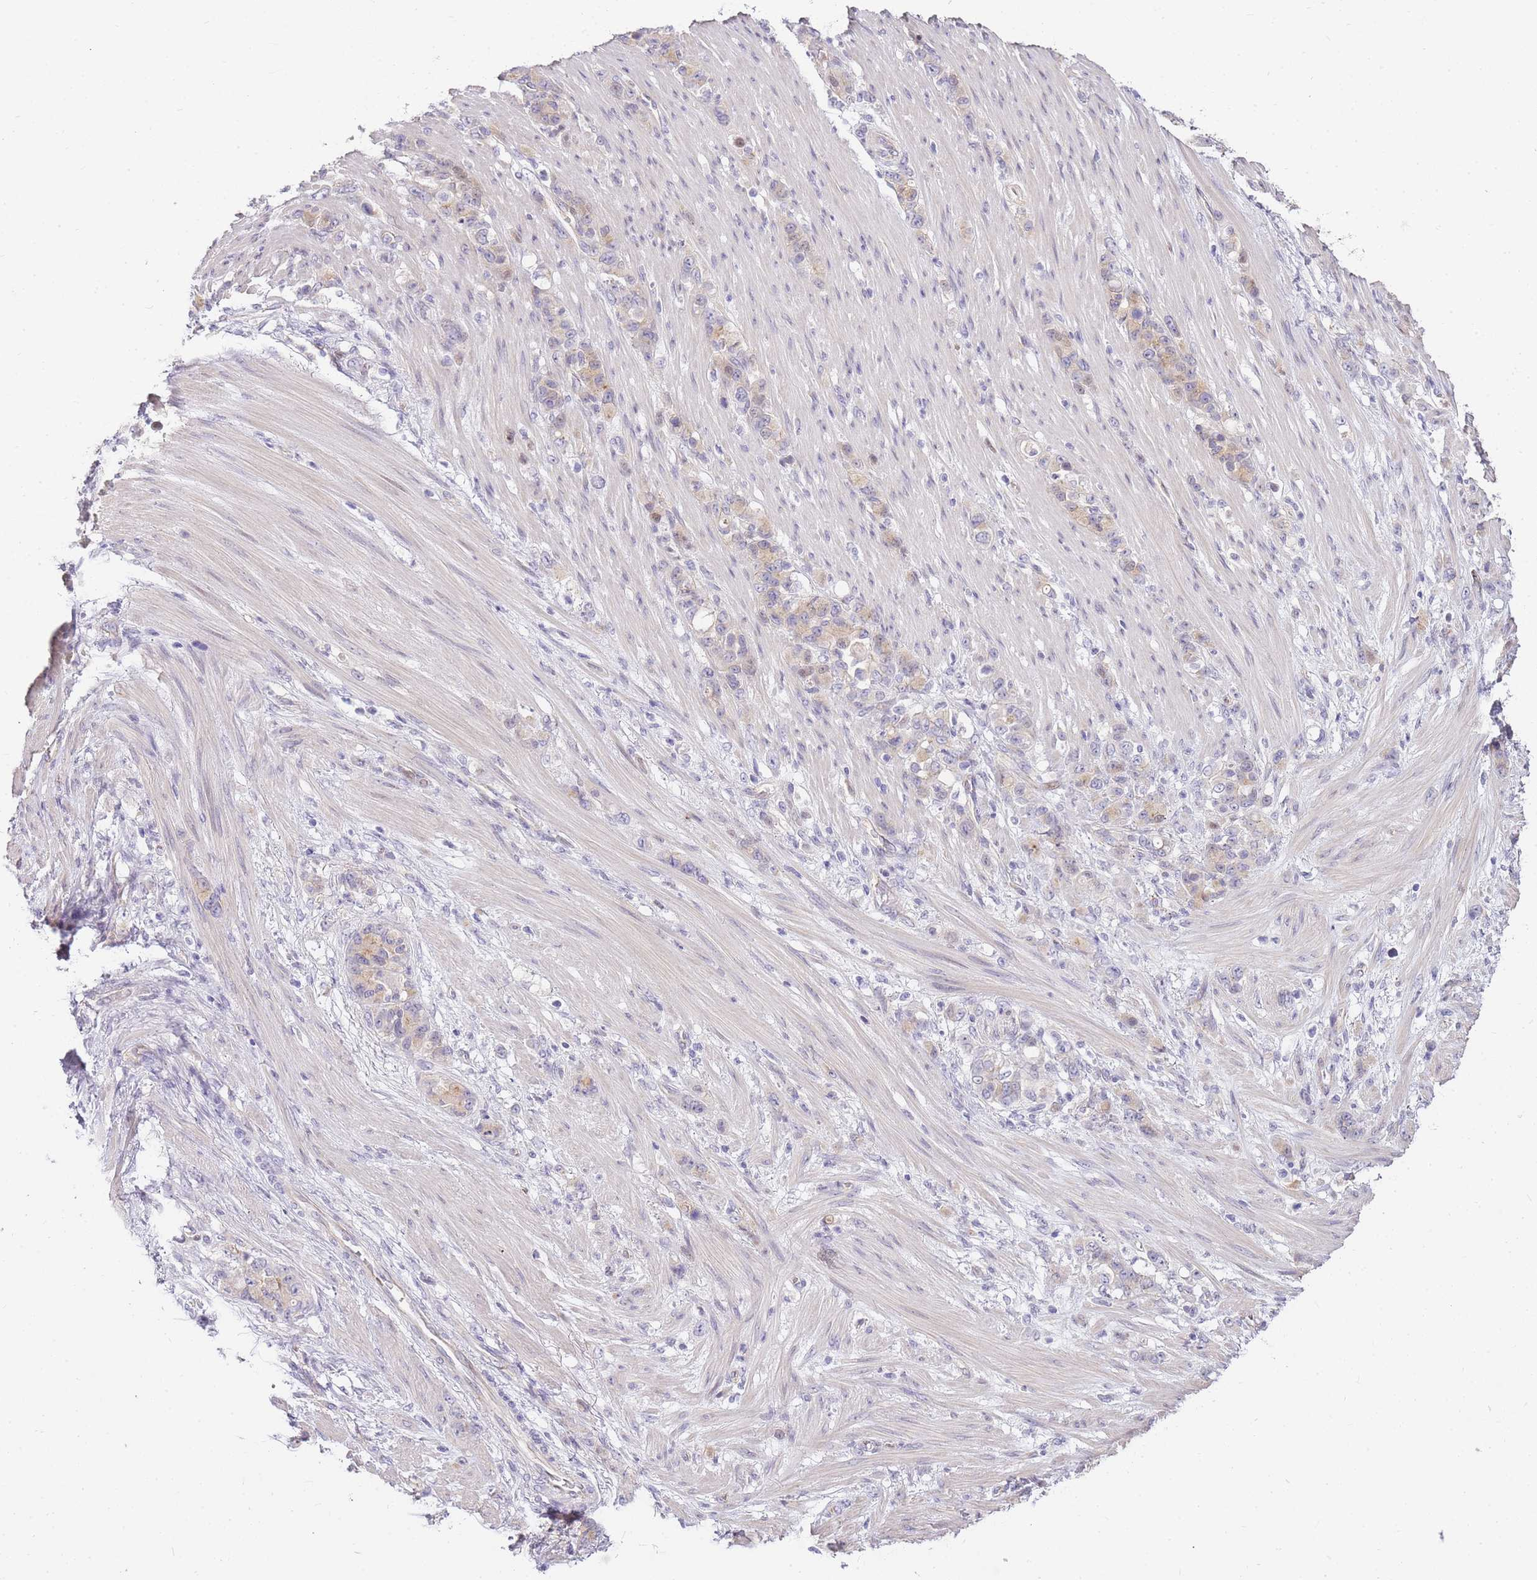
{"staining": {"intensity": "weak", "quantity": "<25%", "location": "cytoplasmic/membranous"}, "tissue": "stomach cancer", "cell_type": "Tumor cells", "image_type": "cancer", "snomed": [{"axis": "morphology", "description": "Normal tissue, NOS"}, {"axis": "morphology", "description": "Adenocarcinoma, NOS"}, {"axis": "topography", "description": "Stomach"}], "caption": "Tumor cells show no significant protein positivity in stomach cancer (adenocarcinoma).", "gene": "CLBA1", "patient": {"sex": "female", "age": 79}}